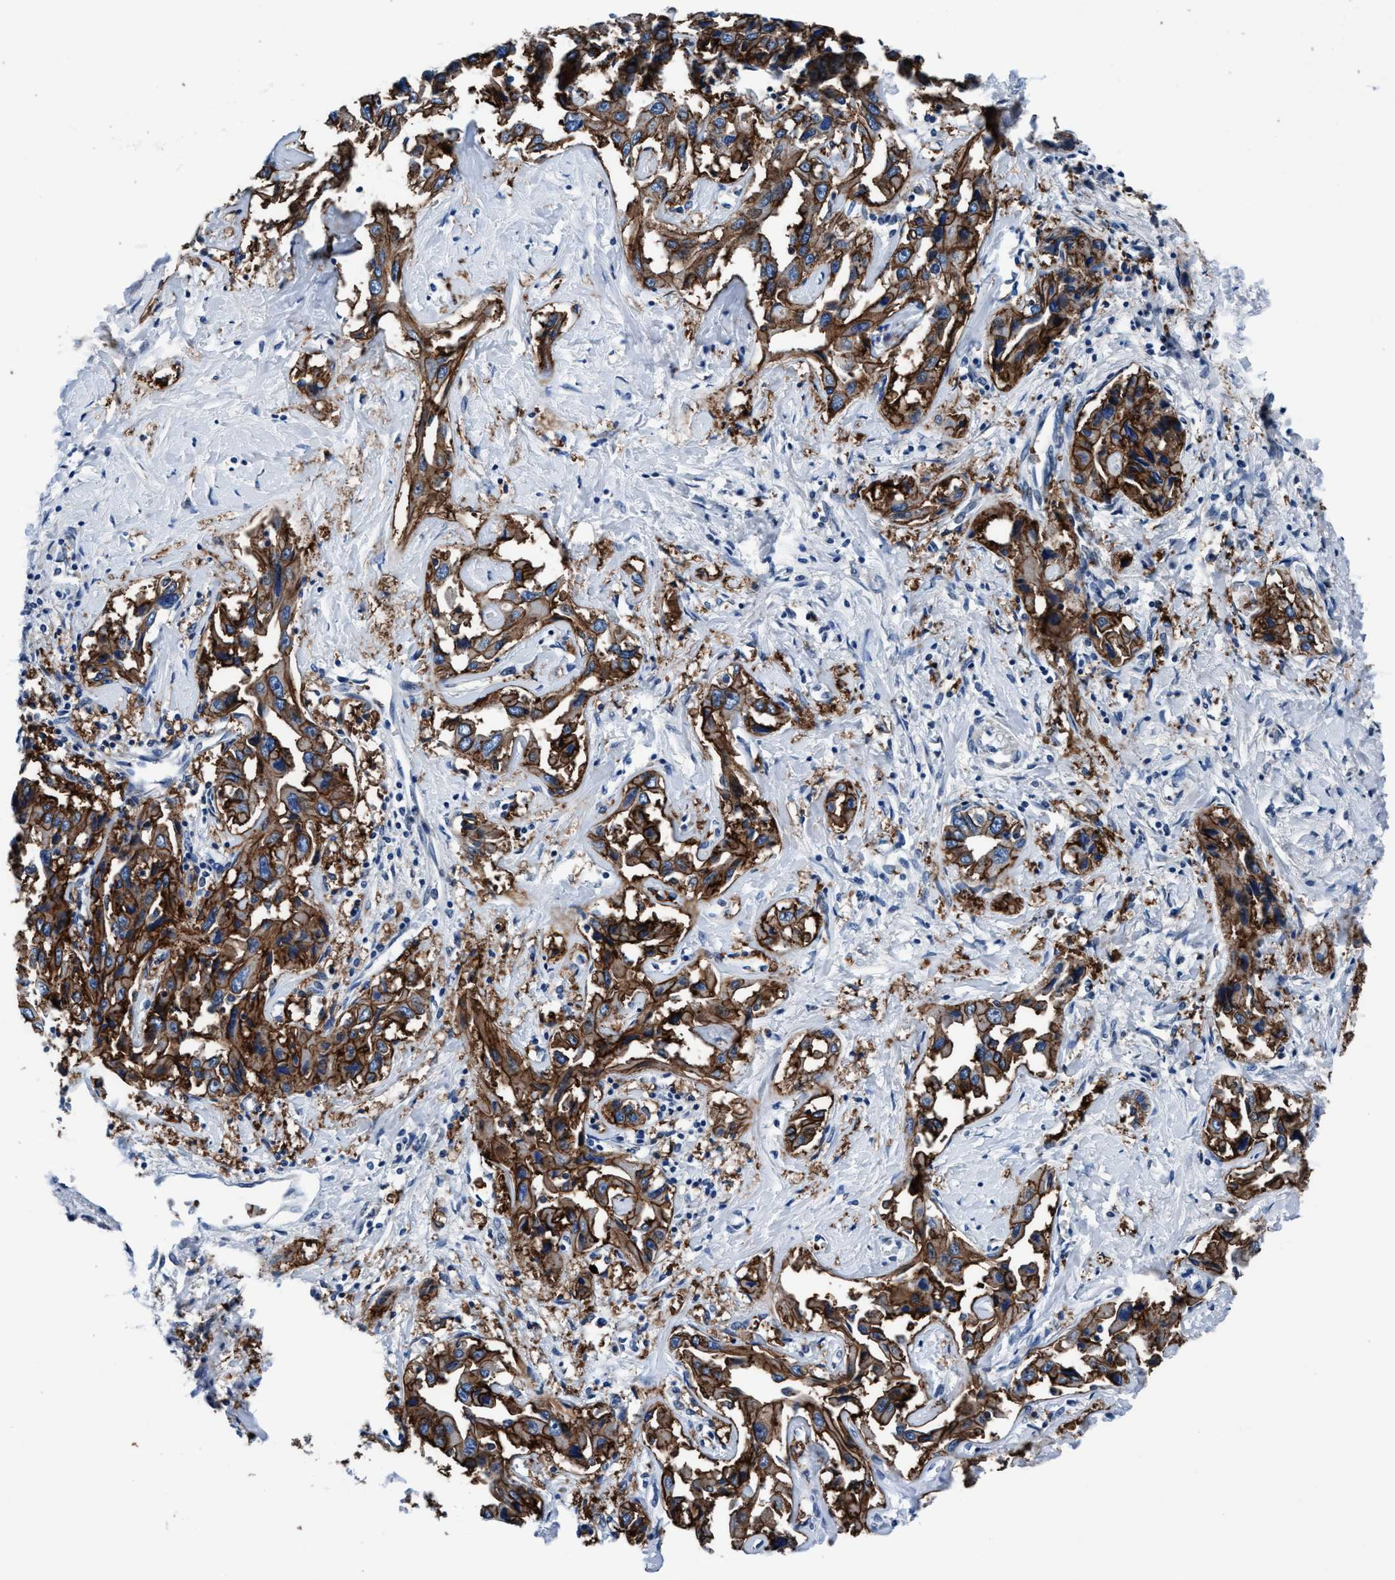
{"staining": {"intensity": "strong", "quantity": ">75%", "location": "cytoplasmic/membranous"}, "tissue": "liver cancer", "cell_type": "Tumor cells", "image_type": "cancer", "snomed": [{"axis": "morphology", "description": "Cholangiocarcinoma"}, {"axis": "topography", "description": "Liver"}], "caption": "Liver cancer tissue displays strong cytoplasmic/membranous expression in approximately >75% of tumor cells", "gene": "TMEM94", "patient": {"sex": "male", "age": 59}}